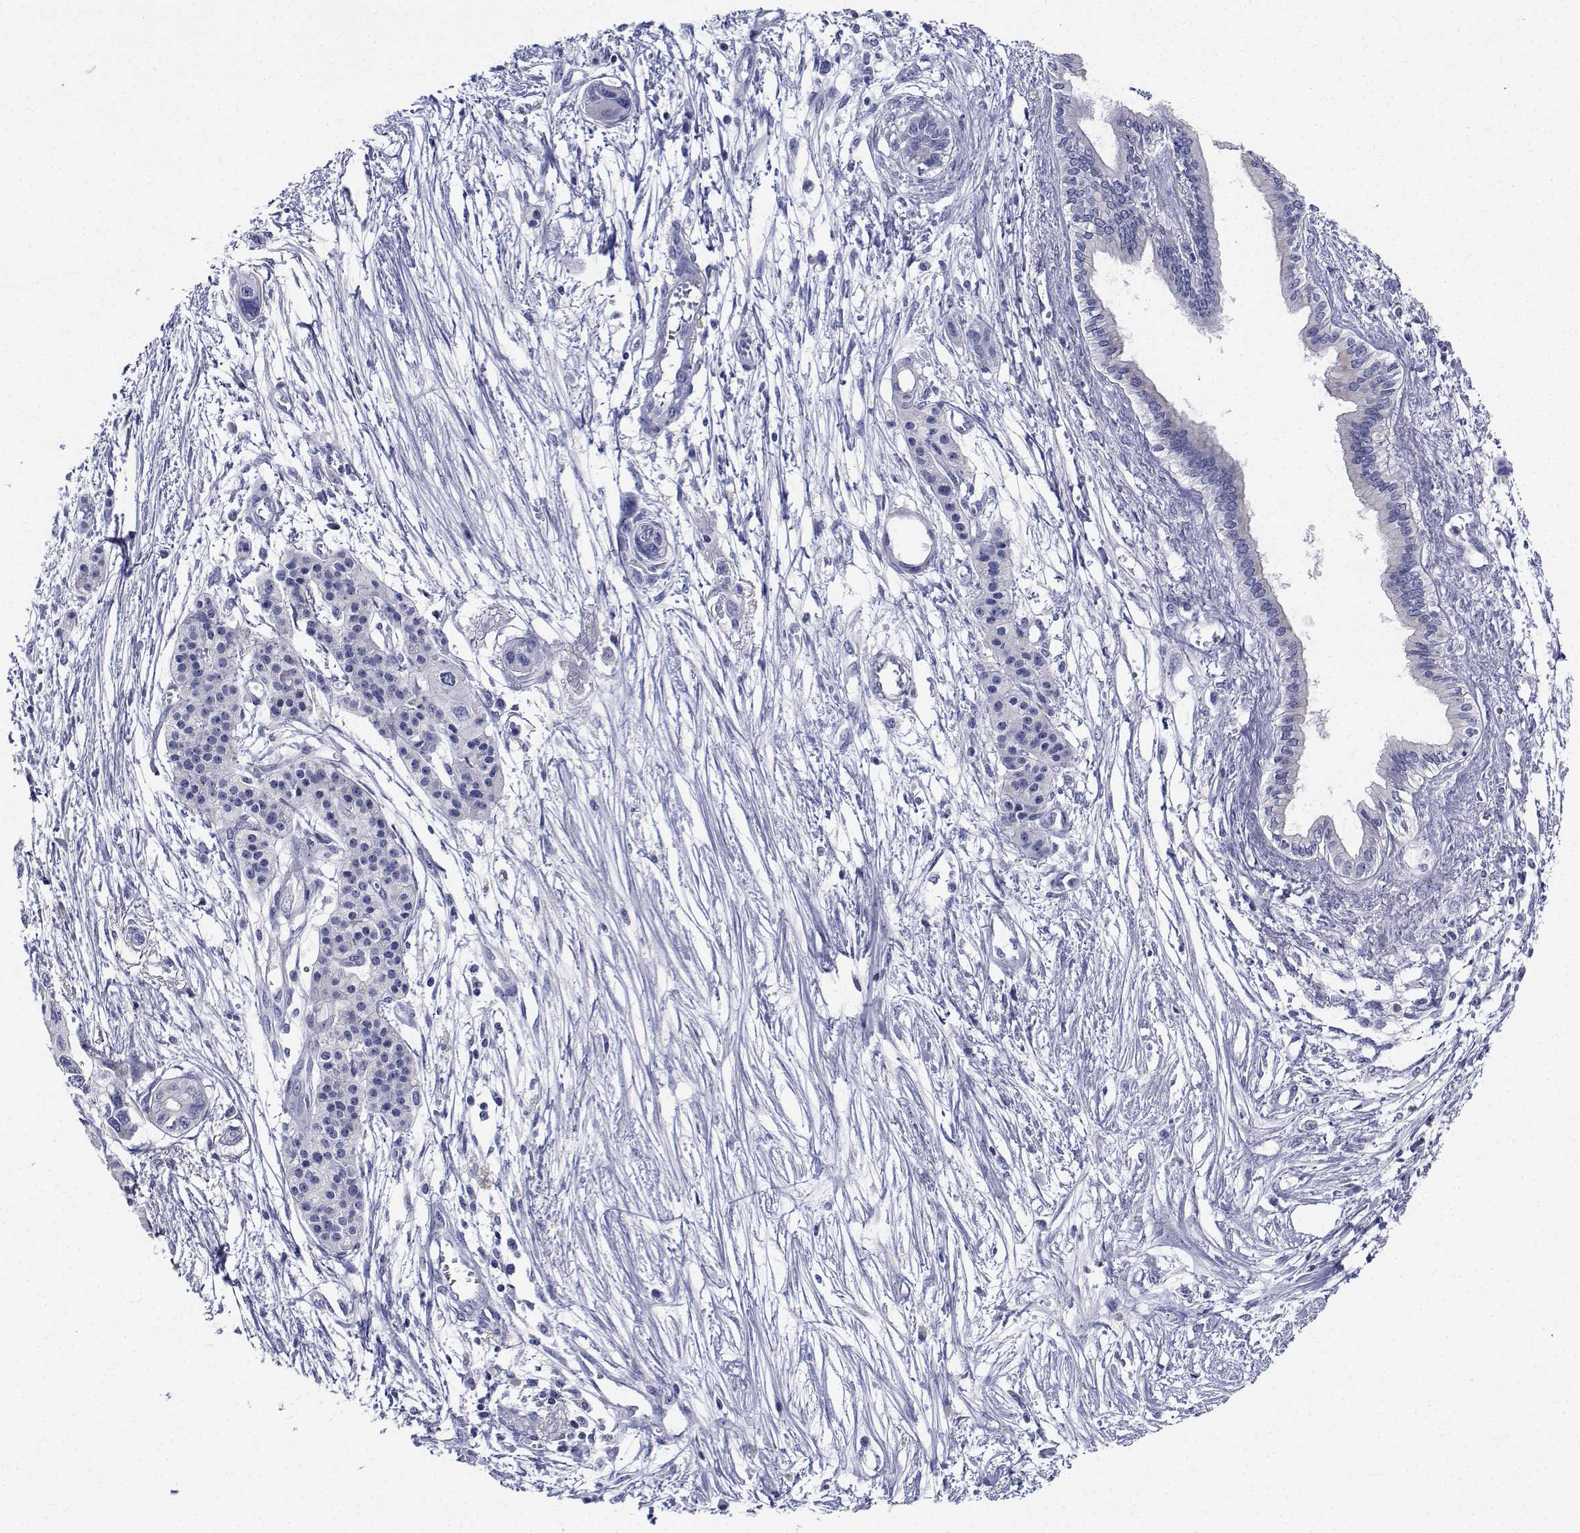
{"staining": {"intensity": "negative", "quantity": "none", "location": "none"}, "tissue": "pancreatic cancer", "cell_type": "Tumor cells", "image_type": "cancer", "snomed": [{"axis": "morphology", "description": "Adenocarcinoma, NOS"}, {"axis": "topography", "description": "Pancreas"}], "caption": "Immunohistochemistry of pancreatic cancer (adenocarcinoma) reveals no positivity in tumor cells. (Stains: DAB (3,3'-diaminobenzidine) IHC with hematoxylin counter stain, Microscopy: brightfield microscopy at high magnification).", "gene": "CDHR3", "patient": {"sex": "female", "age": 76}}